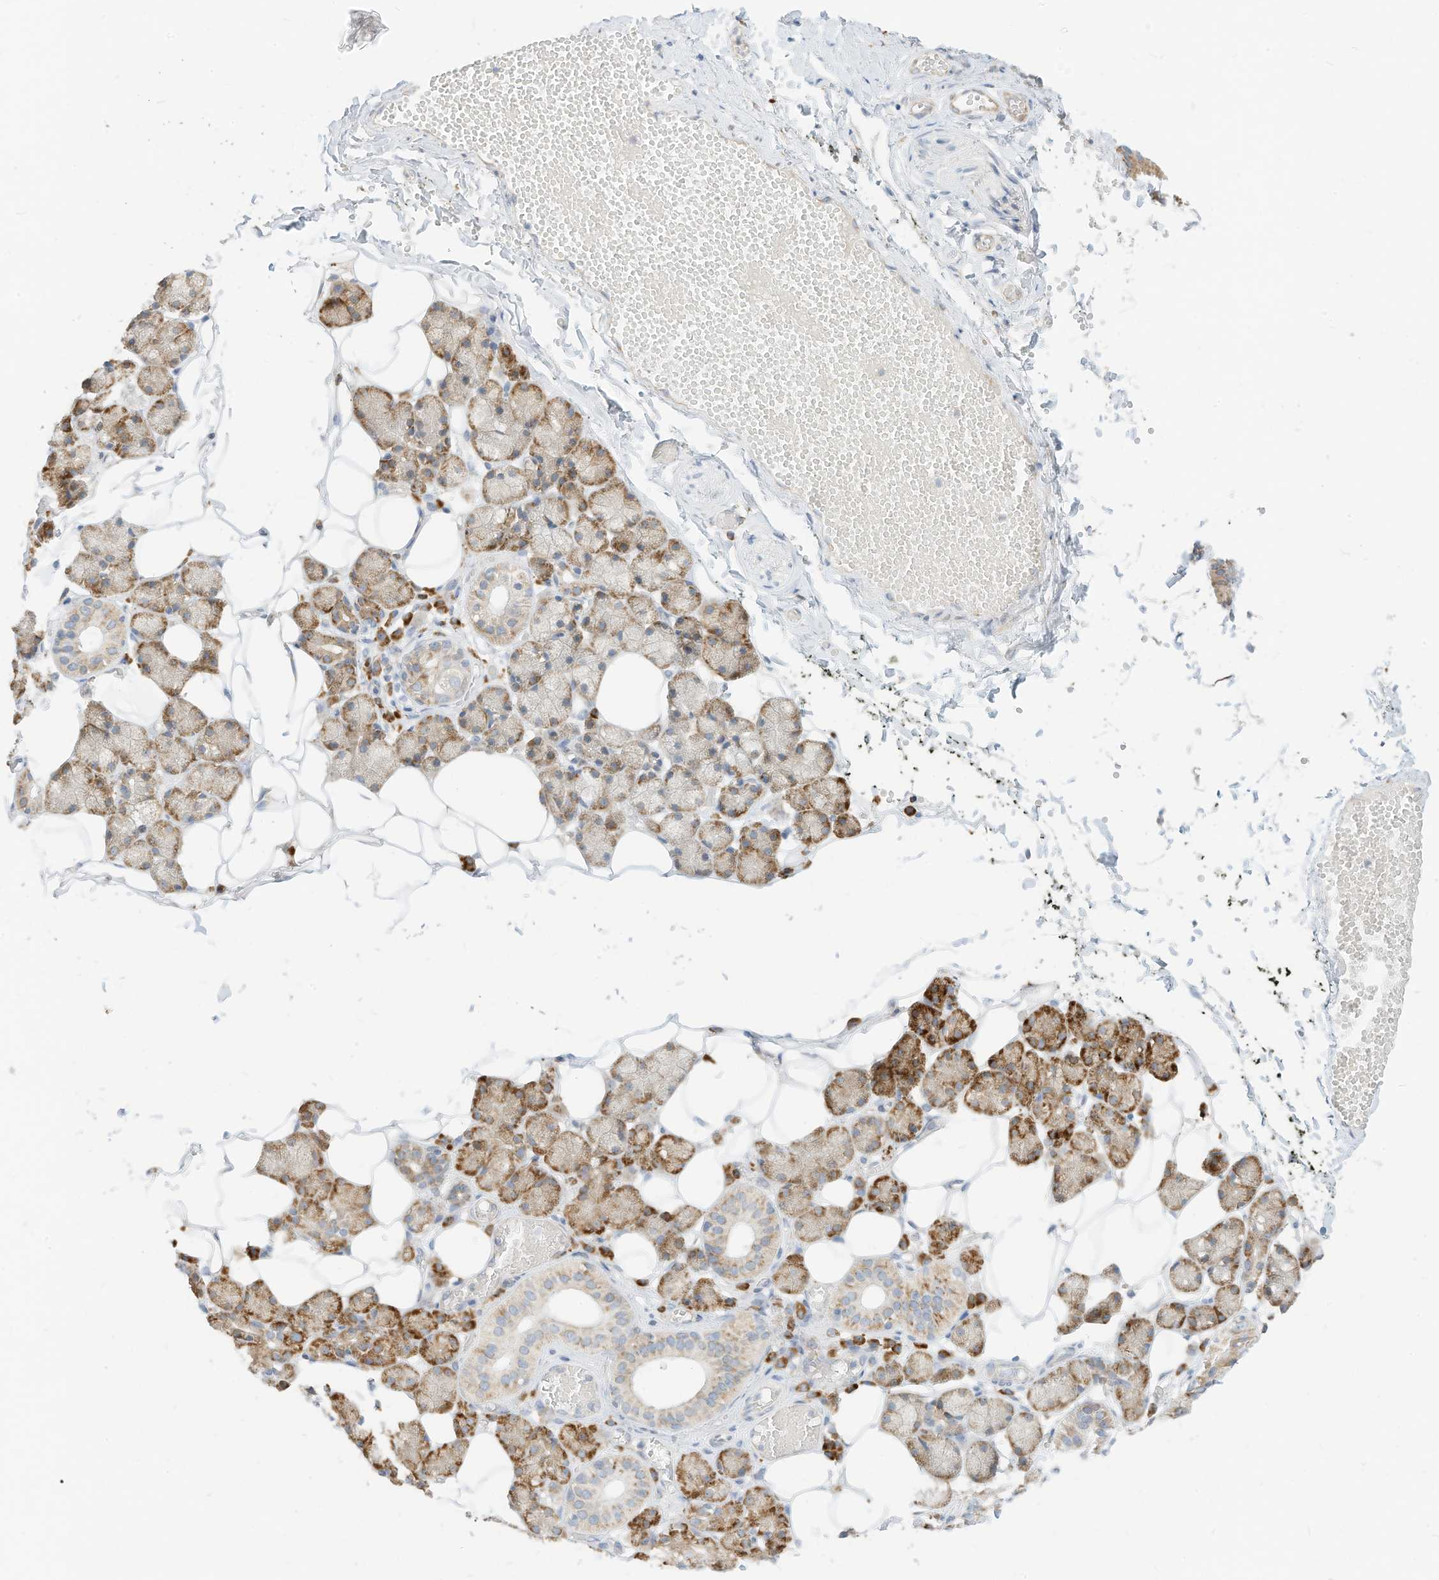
{"staining": {"intensity": "moderate", "quantity": "25%-75%", "location": "cytoplasmic/membranous"}, "tissue": "salivary gland", "cell_type": "Glandular cells", "image_type": "normal", "snomed": [{"axis": "morphology", "description": "Normal tissue, NOS"}, {"axis": "topography", "description": "Salivary gland"}], "caption": "The immunohistochemical stain shows moderate cytoplasmic/membranous staining in glandular cells of normal salivary gland.", "gene": "STT3A", "patient": {"sex": "female", "age": 33}}